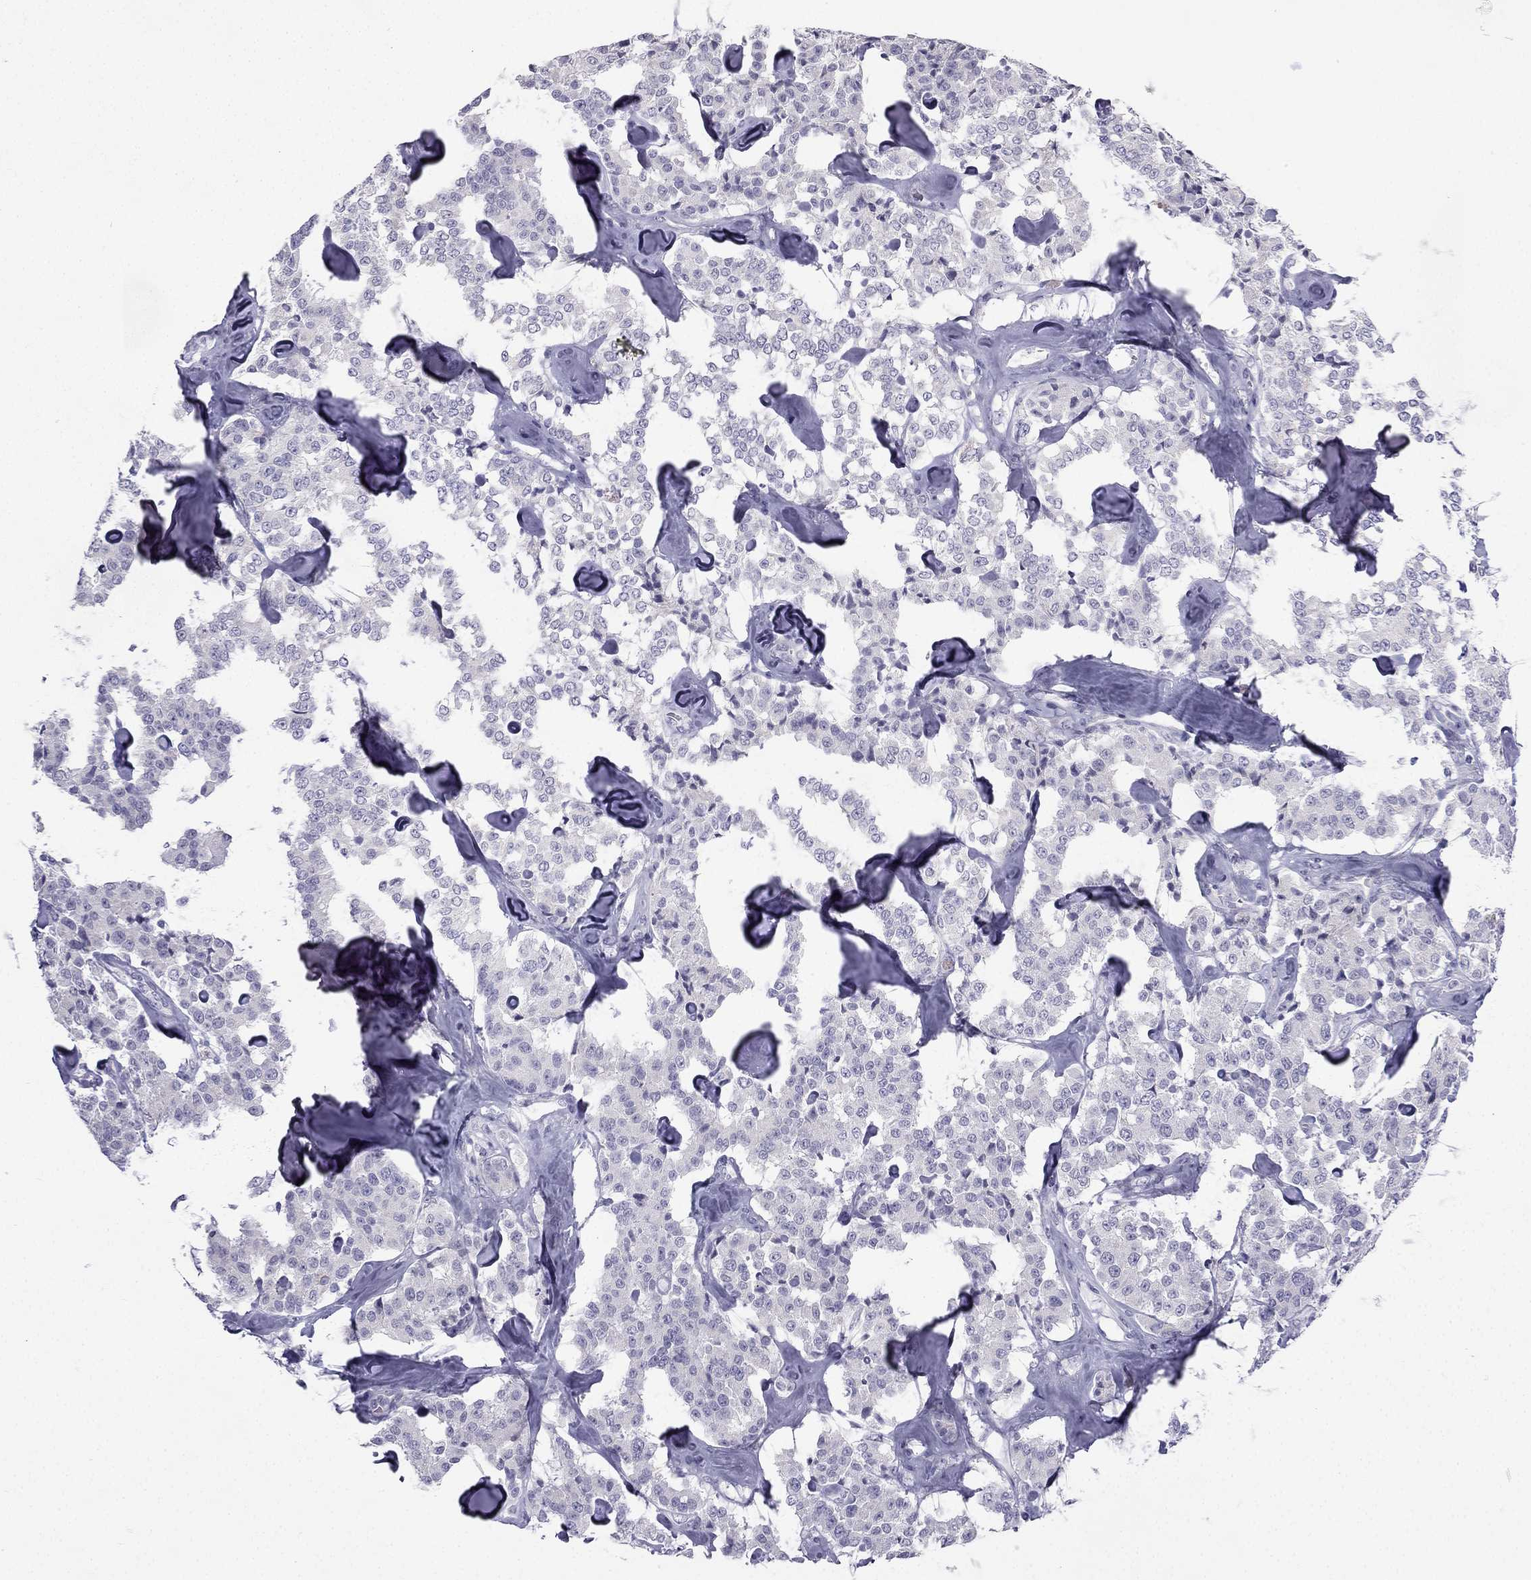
{"staining": {"intensity": "negative", "quantity": "none", "location": "none"}, "tissue": "carcinoid", "cell_type": "Tumor cells", "image_type": "cancer", "snomed": [{"axis": "morphology", "description": "Carcinoid, malignant, NOS"}, {"axis": "topography", "description": "Pancreas"}], "caption": "Human carcinoid stained for a protein using immunohistochemistry shows no staining in tumor cells.", "gene": "CFAP53", "patient": {"sex": "male", "age": 41}}